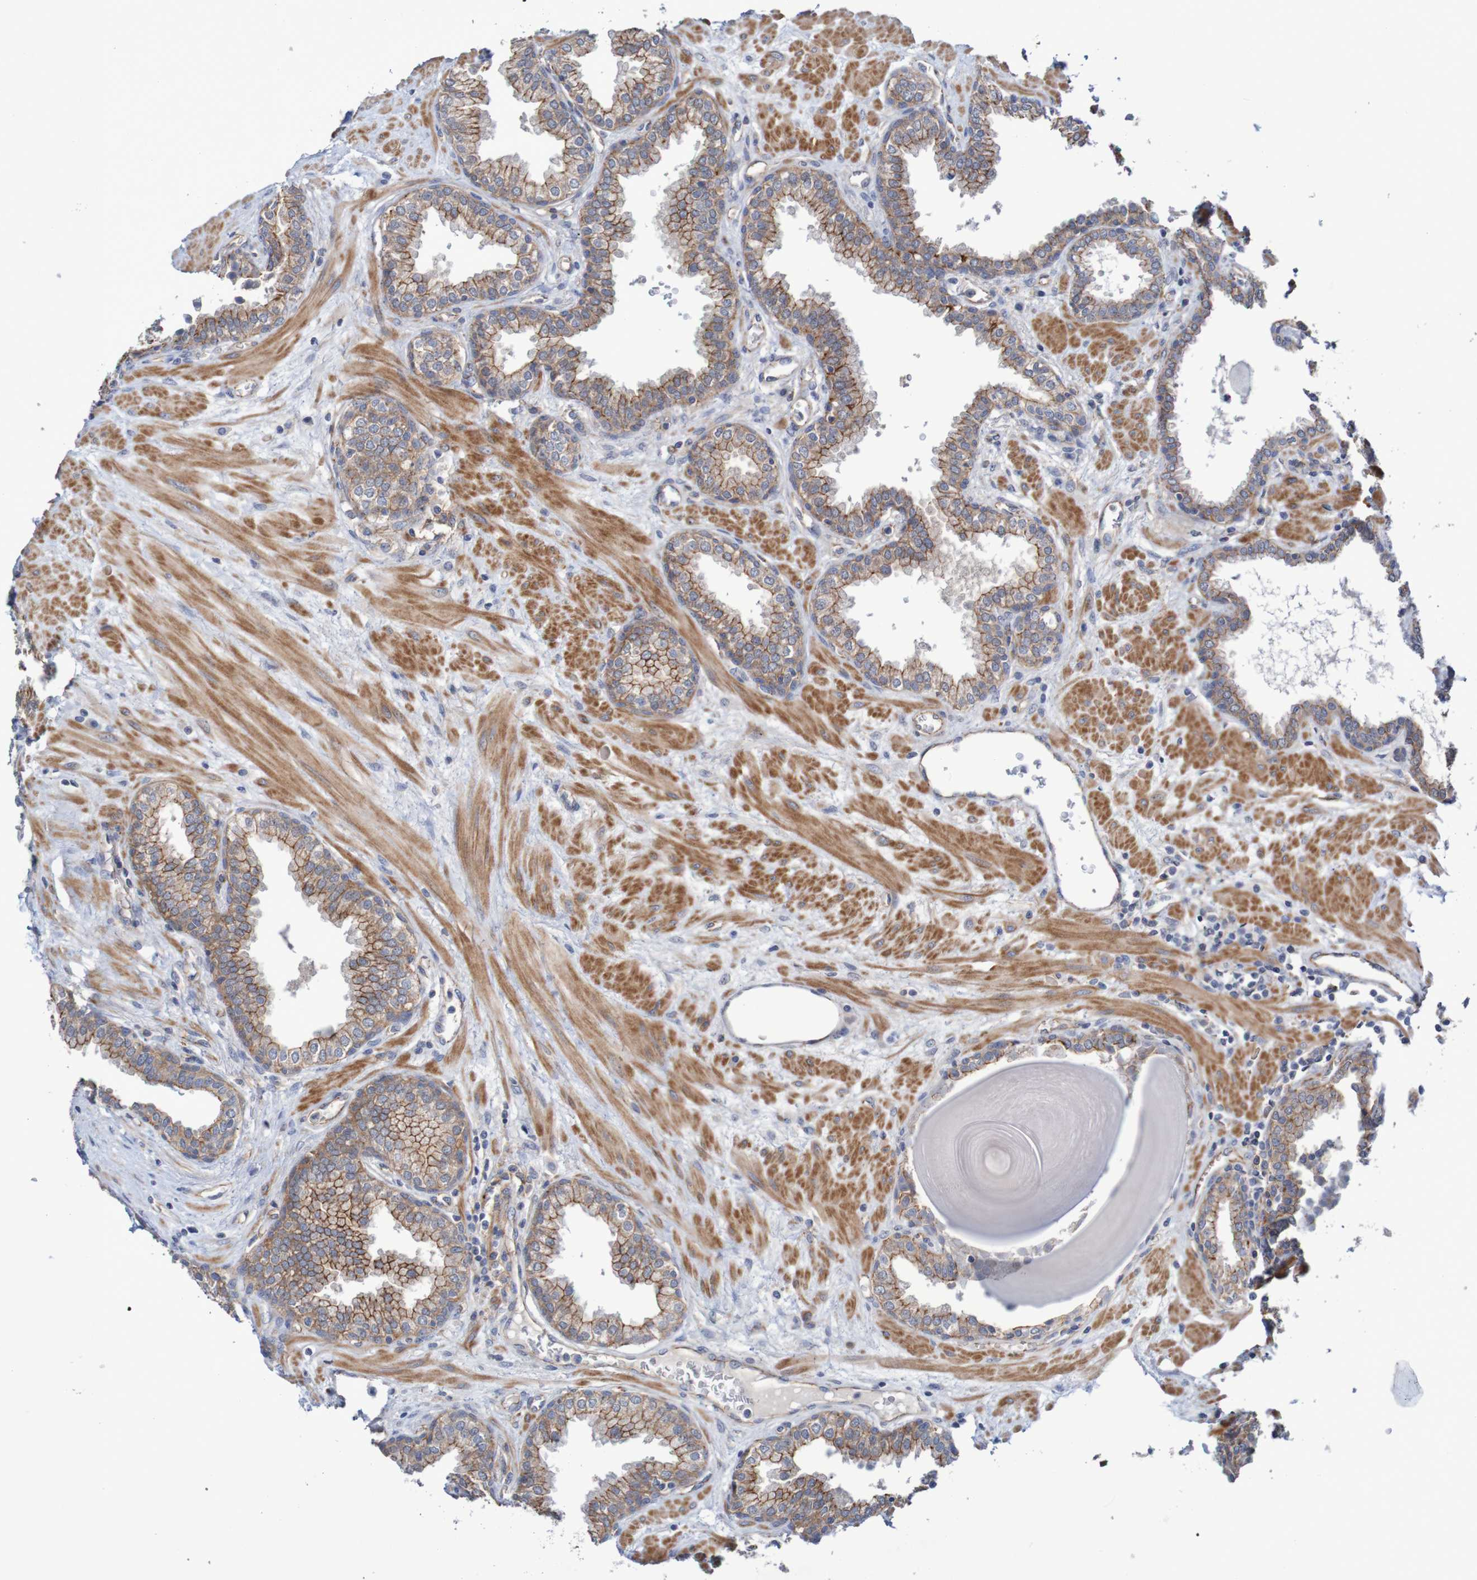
{"staining": {"intensity": "moderate", "quantity": ">75%", "location": "cytoplasmic/membranous"}, "tissue": "prostate", "cell_type": "Glandular cells", "image_type": "normal", "snomed": [{"axis": "morphology", "description": "Normal tissue, NOS"}, {"axis": "topography", "description": "Prostate"}], "caption": "Prostate stained for a protein (brown) displays moderate cytoplasmic/membranous positive positivity in about >75% of glandular cells.", "gene": "NECTIN2", "patient": {"sex": "male", "age": 51}}